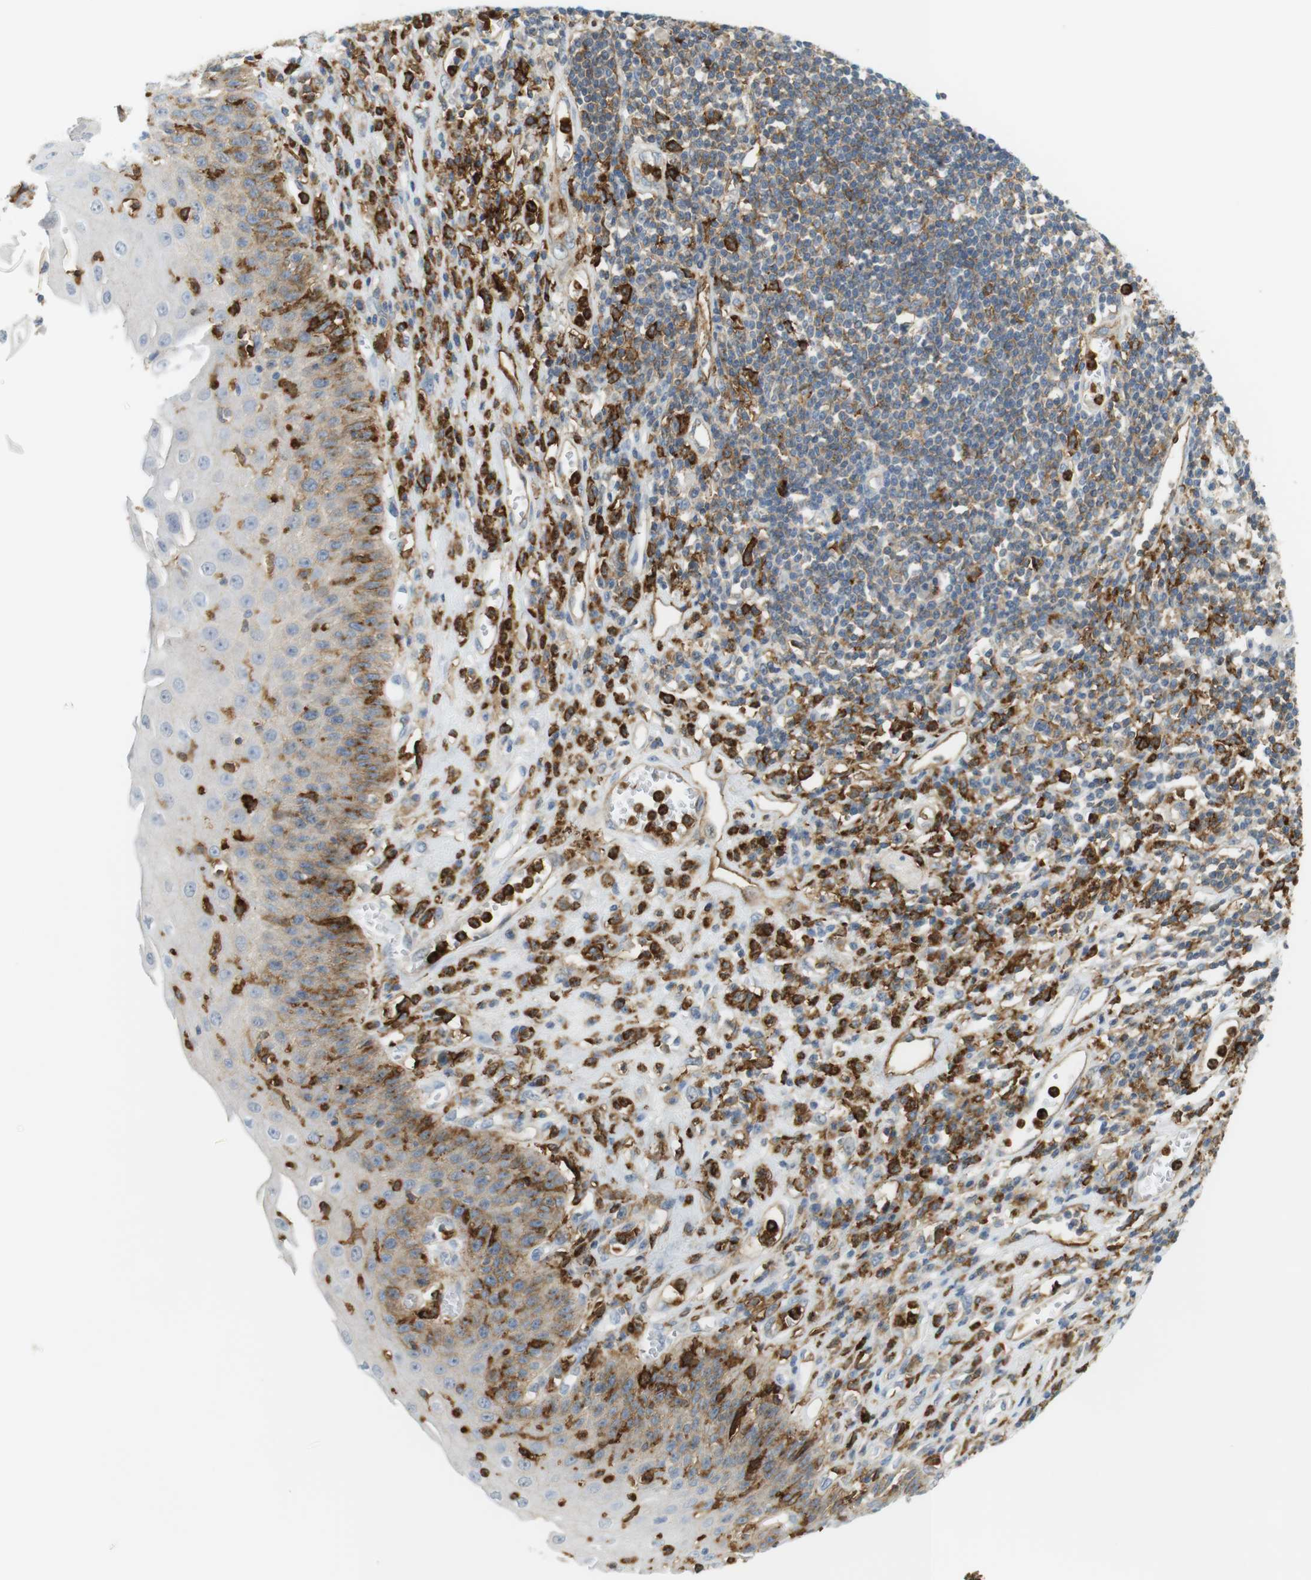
{"staining": {"intensity": "moderate", "quantity": "<25%", "location": "cytoplasmic/membranous"}, "tissue": "esophagus", "cell_type": "Squamous epithelial cells", "image_type": "normal", "snomed": [{"axis": "morphology", "description": "Normal tissue, NOS"}, {"axis": "morphology", "description": "Squamous cell carcinoma, NOS"}, {"axis": "topography", "description": "Esophagus"}], "caption": "Normal esophagus shows moderate cytoplasmic/membranous positivity in approximately <25% of squamous epithelial cells, visualized by immunohistochemistry.", "gene": "SIRPA", "patient": {"sex": "male", "age": 65}}